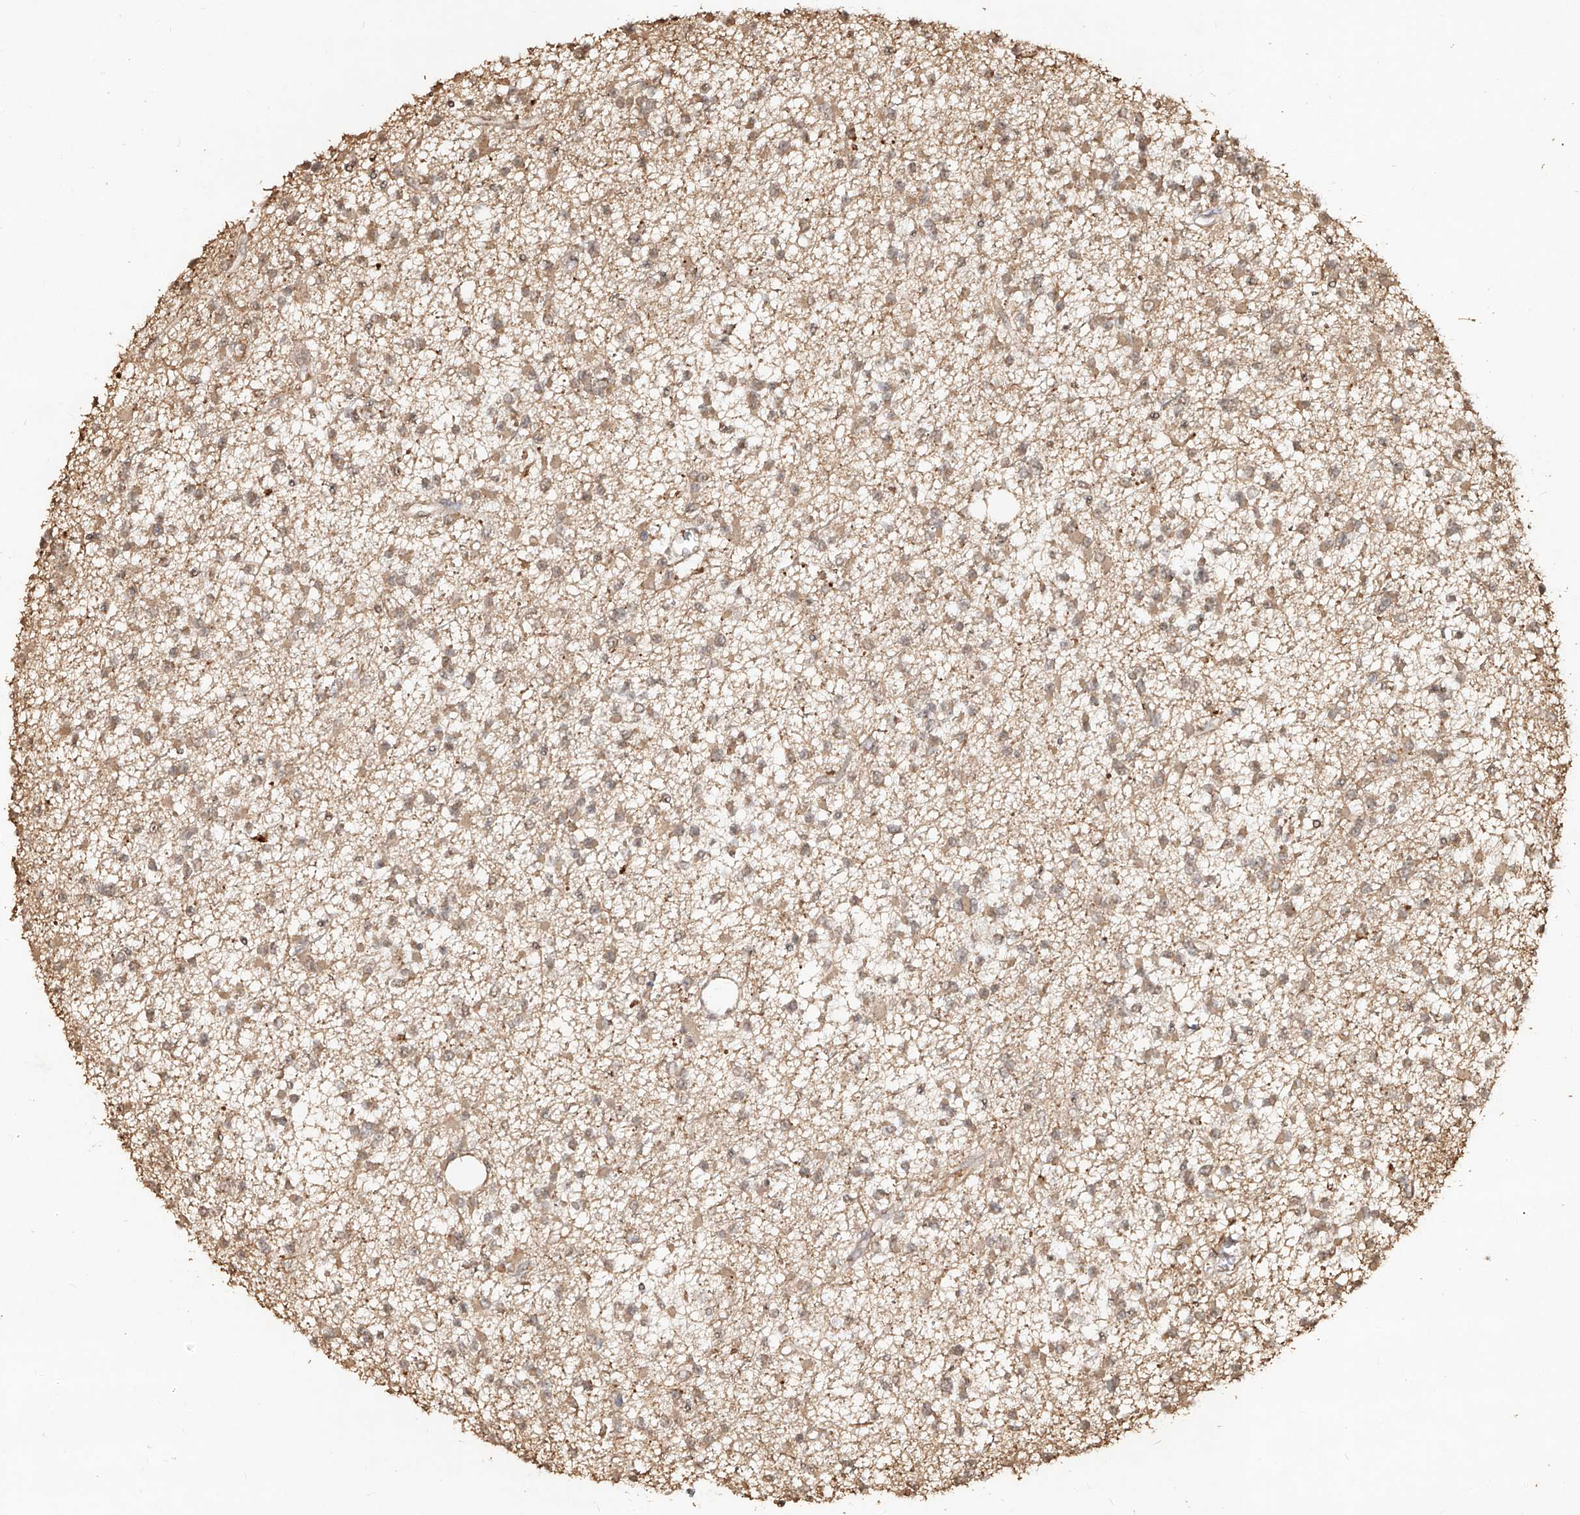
{"staining": {"intensity": "weak", "quantity": ">75%", "location": "cytoplasmic/membranous,nuclear"}, "tissue": "glioma", "cell_type": "Tumor cells", "image_type": "cancer", "snomed": [{"axis": "morphology", "description": "Glioma, malignant, Low grade"}, {"axis": "topography", "description": "Brain"}], "caption": "Protein expression analysis of human glioma reveals weak cytoplasmic/membranous and nuclear positivity in approximately >75% of tumor cells.", "gene": "UBE2K", "patient": {"sex": "female", "age": 22}}